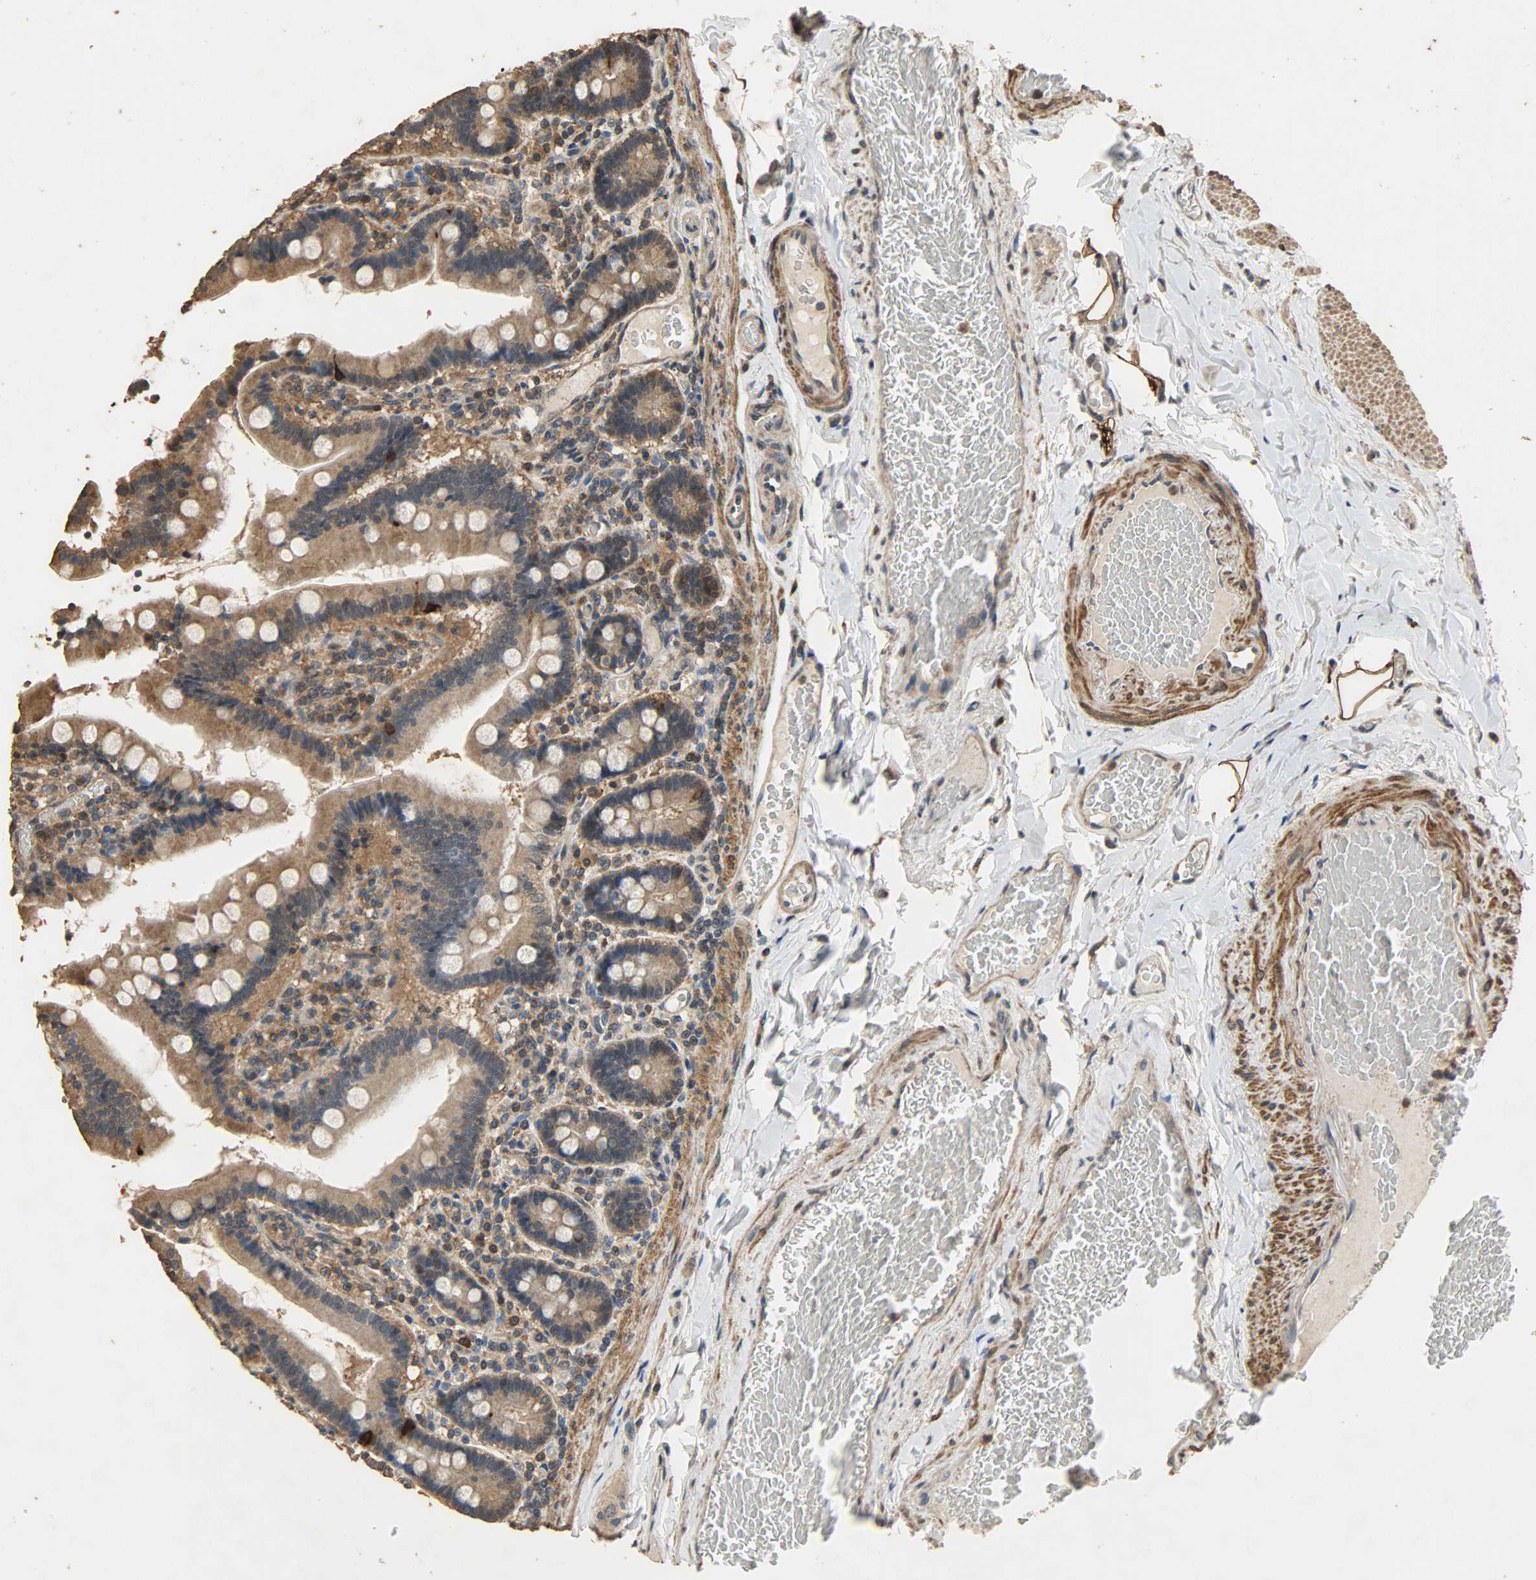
{"staining": {"intensity": "moderate", "quantity": ">75%", "location": "cytoplasmic/membranous"}, "tissue": "duodenum", "cell_type": "Glandular cells", "image_type": "normal", "snomed": [{"axis": "morphology", "description": "Normal tissue, NOS"}, {"axis": "topography", "description": "Duodenum"}], "caption": "Duodenum stained with immunohistochemistry (IHC) shows moderate cytoplasmic/membranous expression in about >75% of glandular cells. Immunohistochemistry (ihc) stains the protein in brown and the nuclei are stained blue.", "gene": "CDKN2C", "patient": {"sex": "female", "age": 53}}